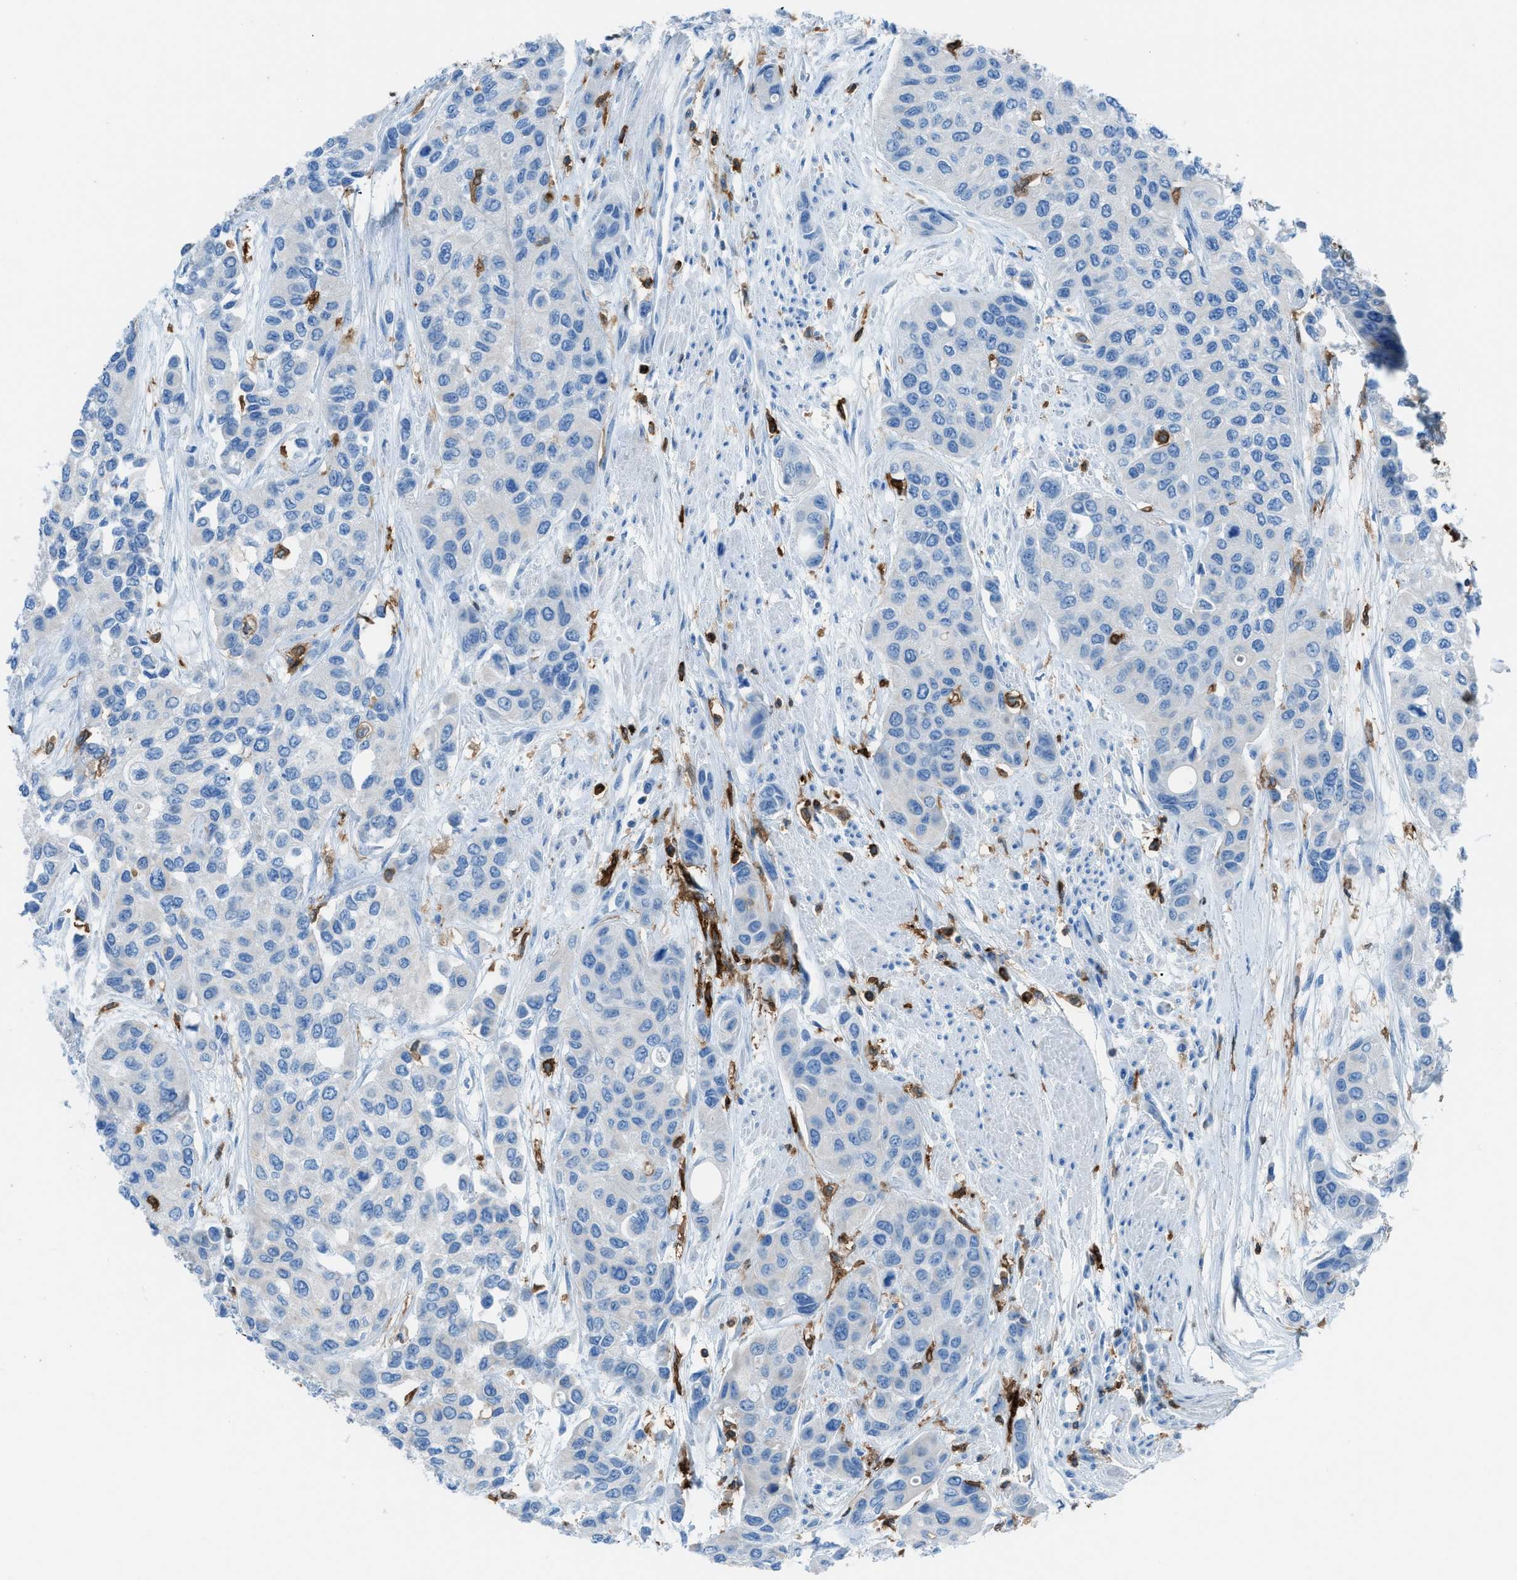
{"staining": {"intensity": "negative", "quantity": "none", "location": "none"}, "tissue": "urothelial cancer", "cell_type": "Tumor cells", "image_type": "cancer", "snomed": [{"axis": "morphology", "description": "Urothelial carcinoma, High grade"}, {"axis": "topography", "description": "Urinary bladder"}], "caption": "Tumor cells show no significant positivity in urothelial carcinoma (high-grade). (Stains: DAB (3,3'-diaminobenzidine) immunohistochemistry with hematoxylin counter stain, Microscopy: brightfield microscopy at high magnification).", "gene": "ITGB2", "patient": {"sex": "female", "age": 56}}